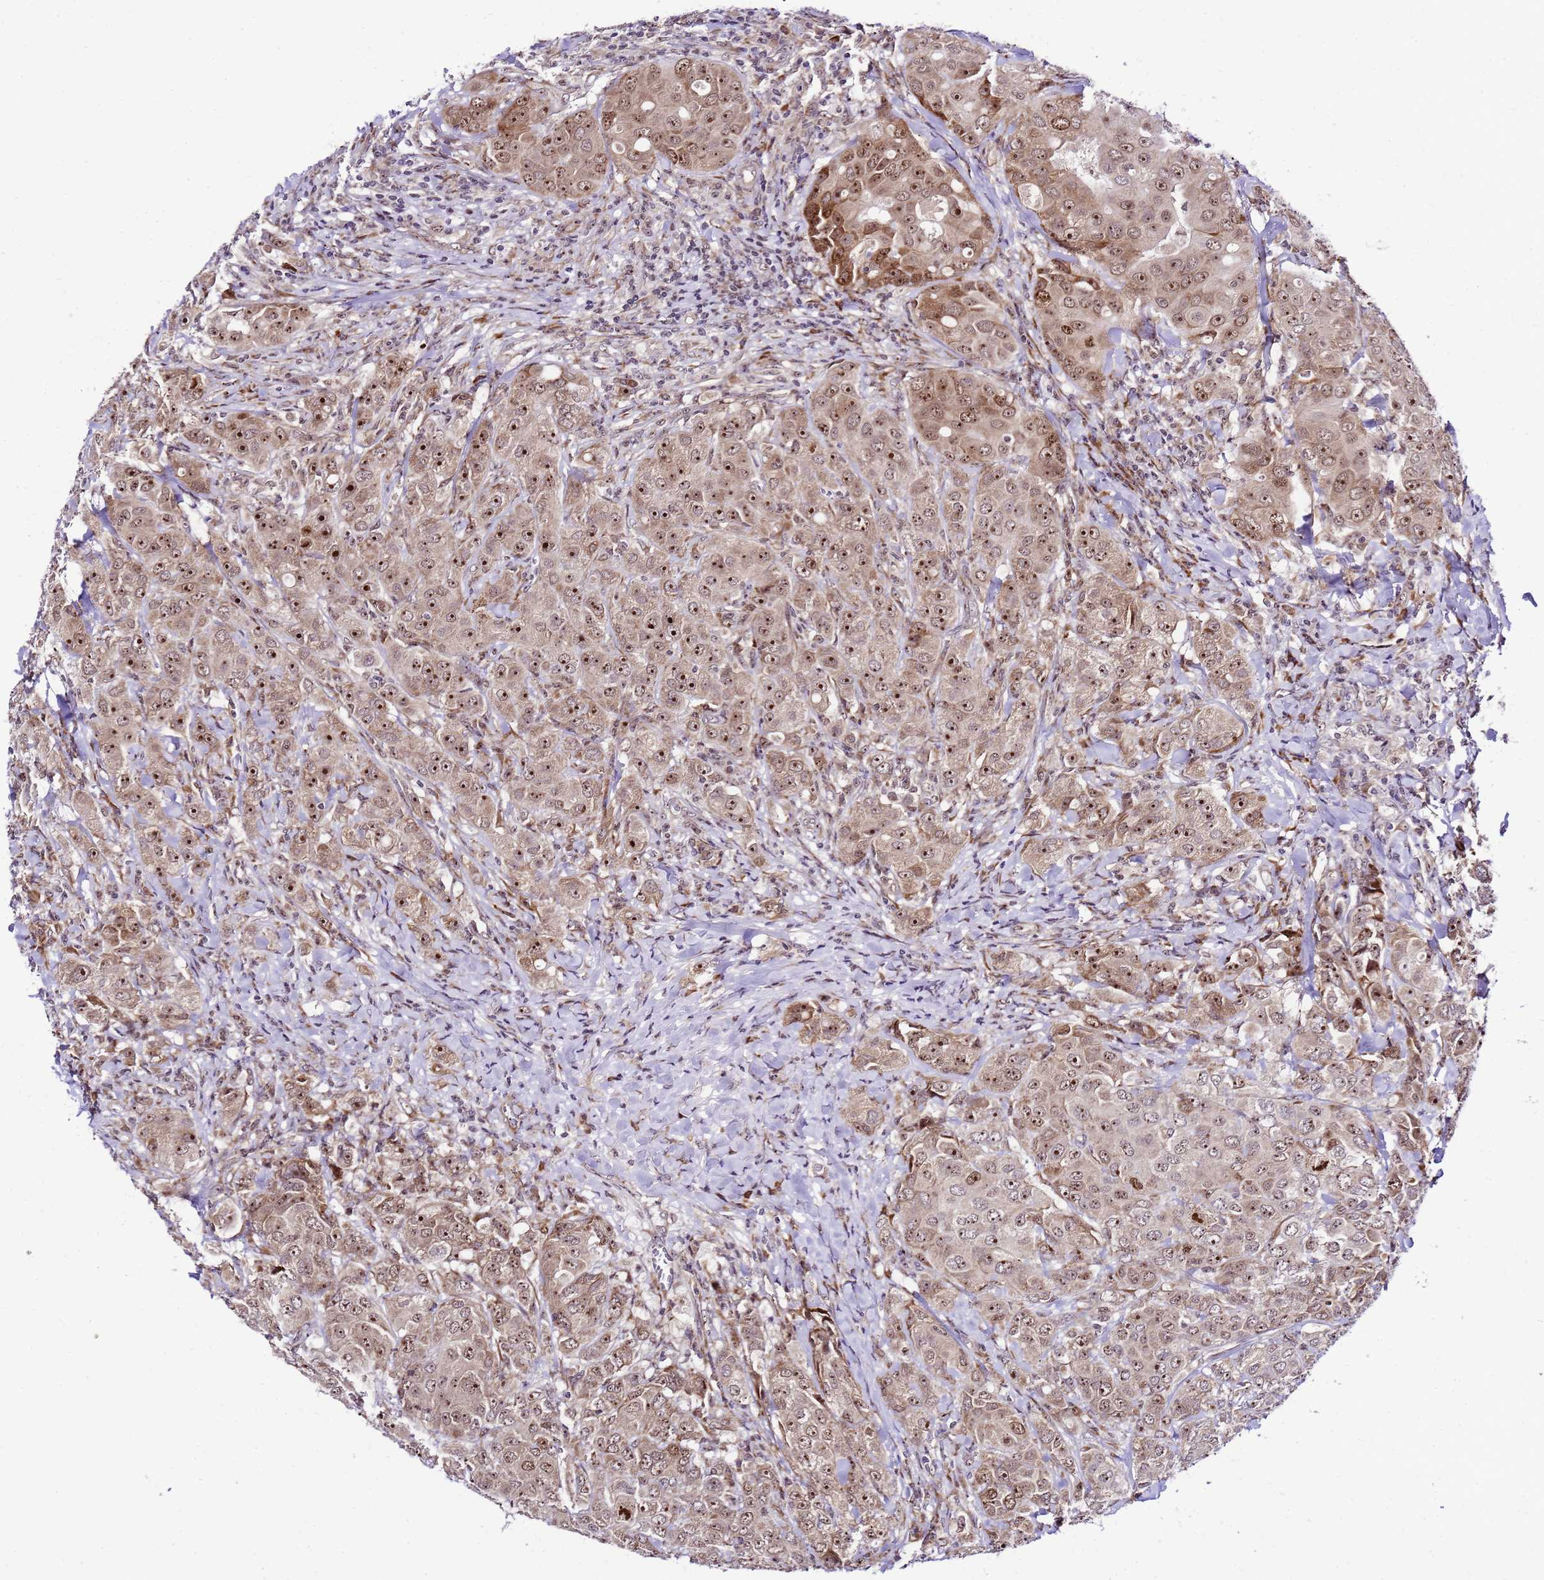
{"staining": {"intensity": "strong", "quantity": ">75%", "location": "nuclear"}, "tissue": "breast cancer", "cell_type": "Tumor cells", "image_type": "cancer", "snomed": [{"axis": "morphology", "description": "Duct carcinoma"}, {"axis": "topography", "description": "Breast"}], "caption": "Tumor cells show high levels of strong nuclear staining in about >75% of cells in breast cancer.", "gene": "SLX4IP", "patient": {"sex": "female", "age": 43}}